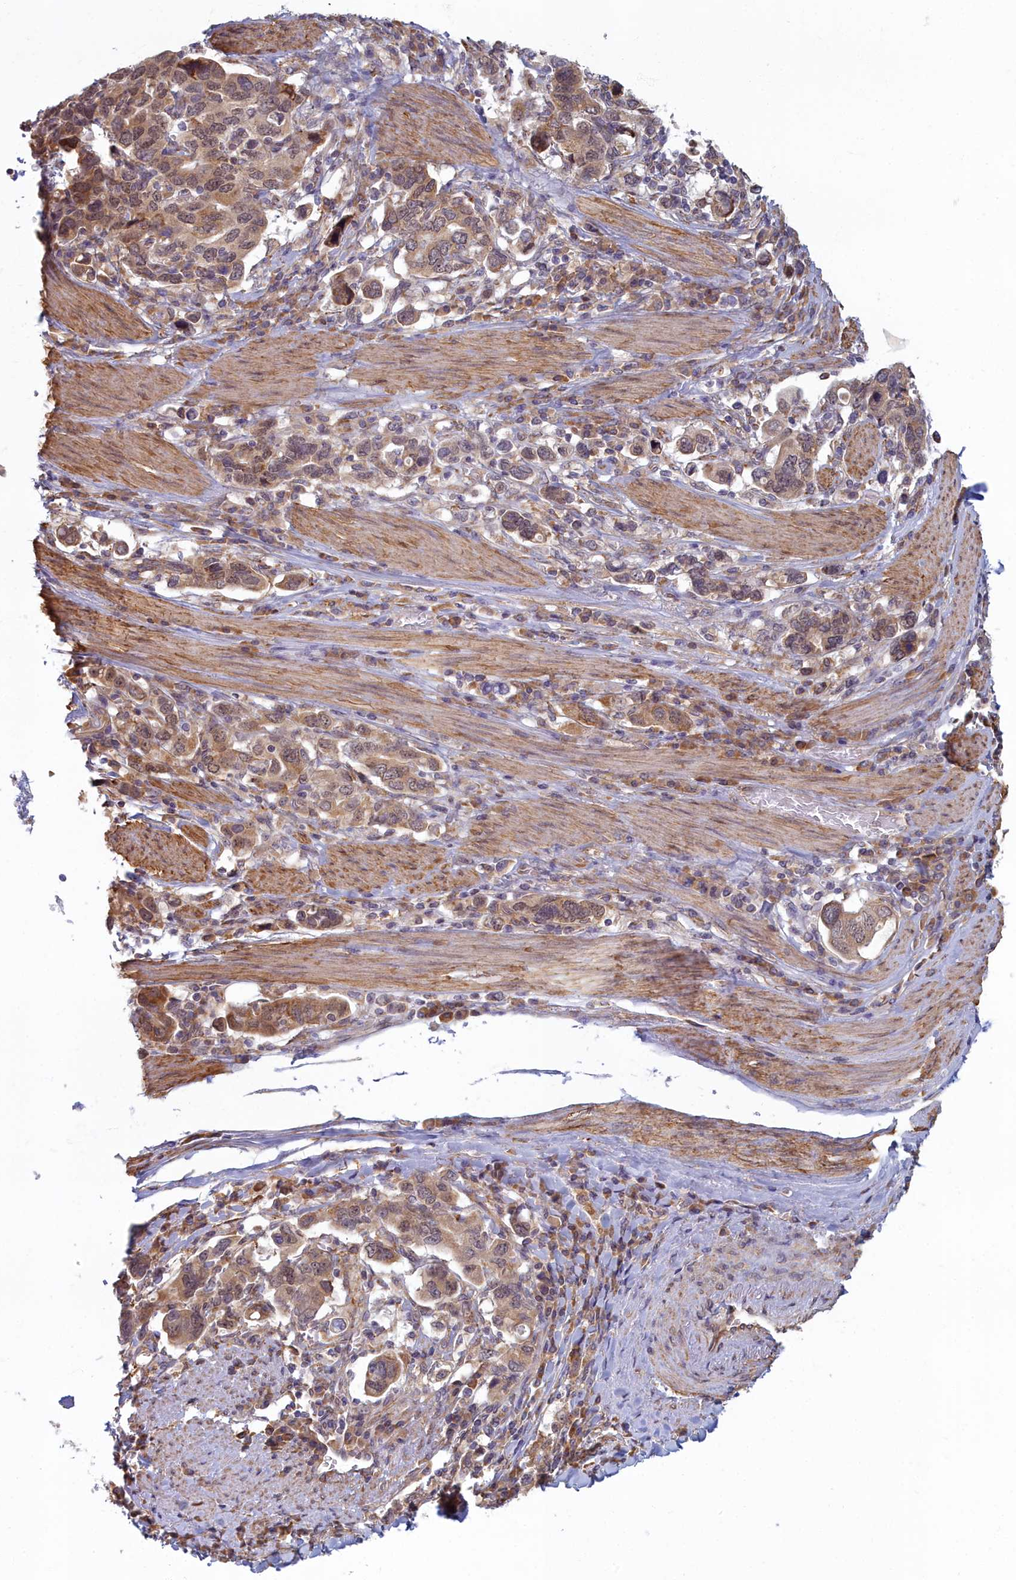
{"staining": {"intensity": "moderate", "quantity": "25%-75%", "location": "cytoplasmic/membranous,nuclear"}, "tissue": "stomach cancer", "cell_type": "Tumor cells", "image_type": "cancer", "snomed": [{"axis": "morphology", "description": "Adenocarcinoma, NOS"}, {"axis": "topography", "description": "Stomach, upper"}, {"axis": "topography", "description": "Stomach"}], "caption": "This image shows immunohistochemistry (IHC) staining of stomach adenocarcinoma, with medium moderate cytoplasmic/membranous and nuclear positivity in about 25%-75% of tumor cells.", "gene": "MAK16", "patient": {"sex": "male", "age": 62}}